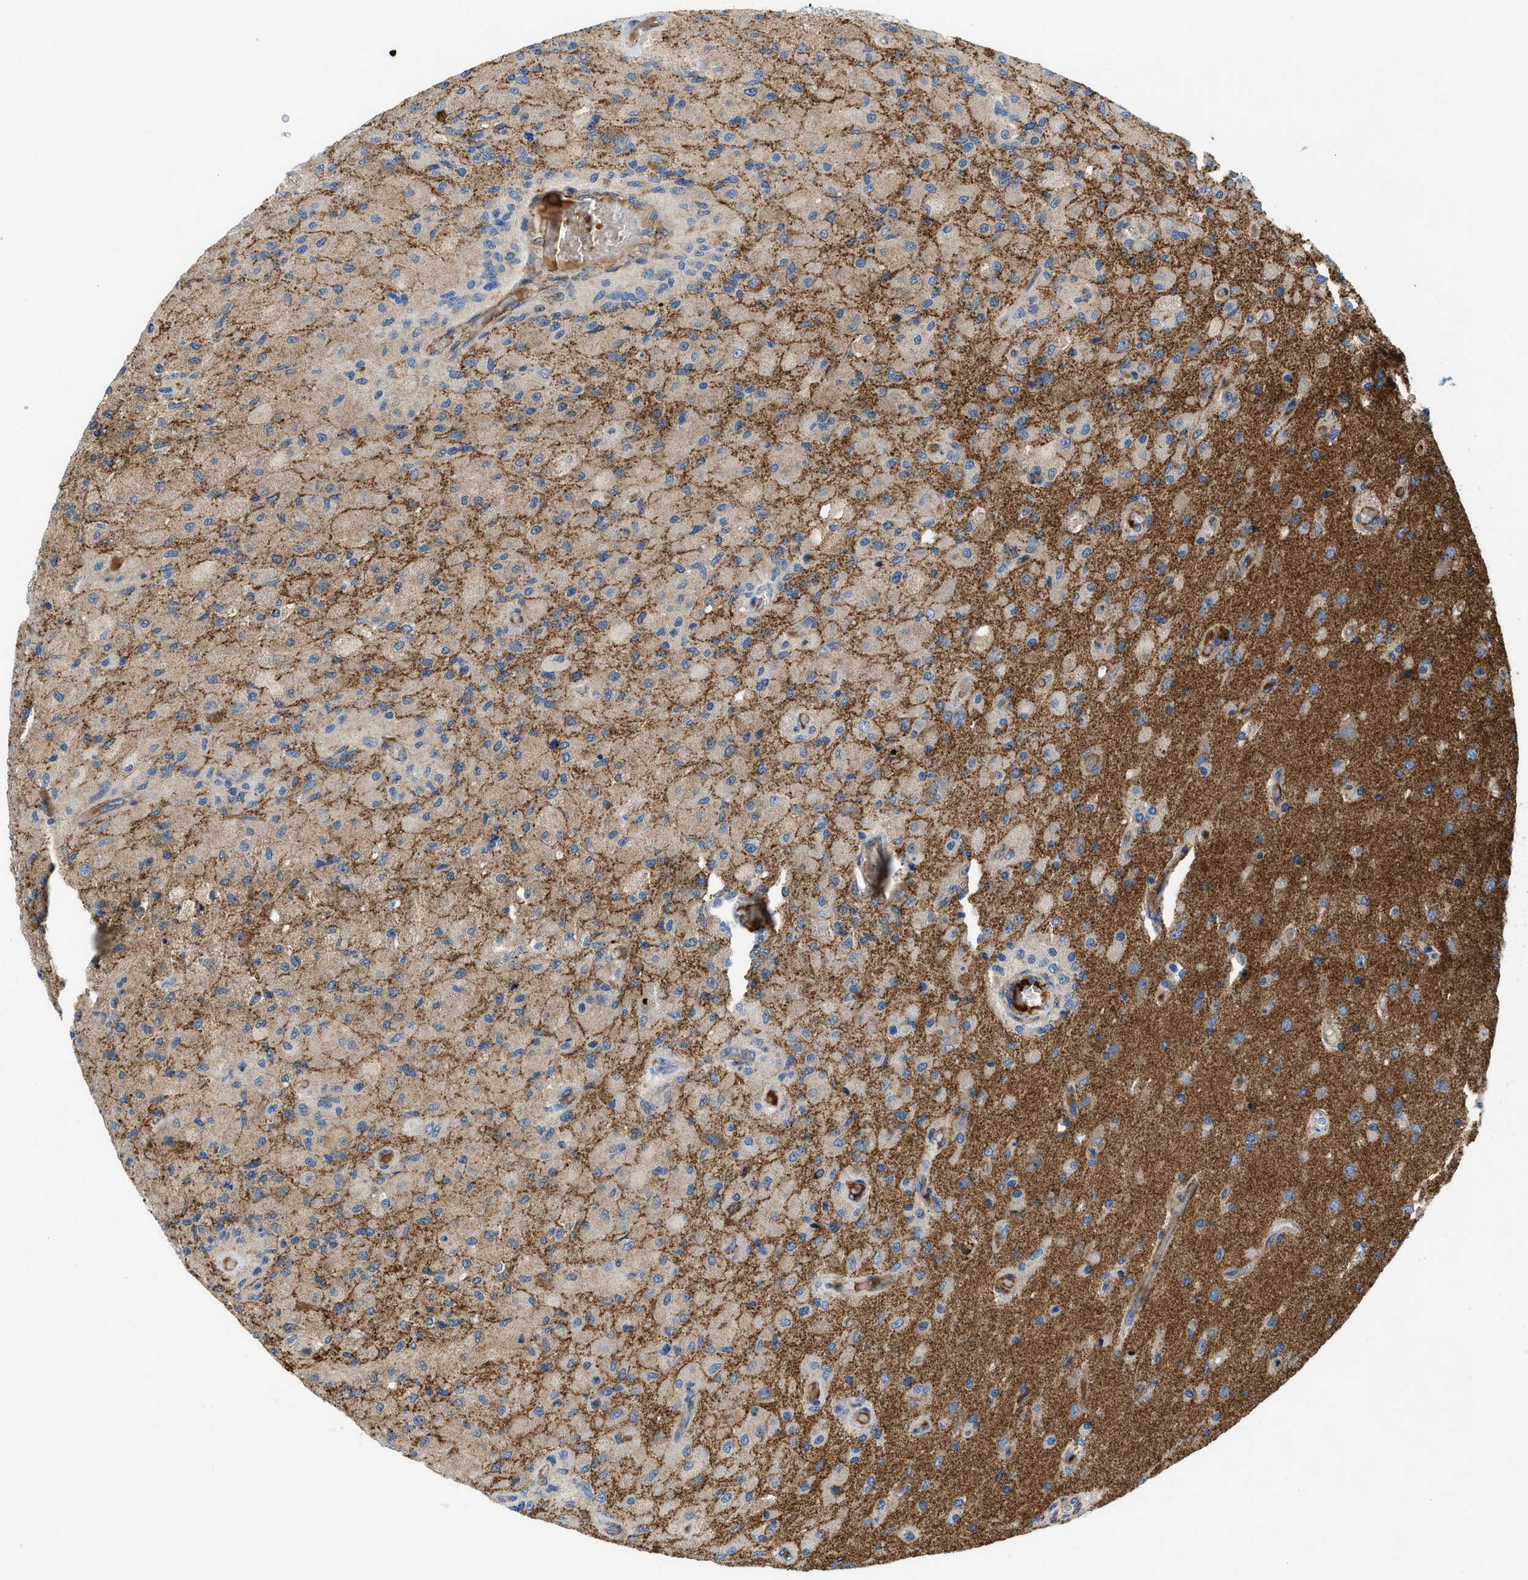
{"staining": {"intensity": "weak", "quantity": ">75%", "location": "cytoplasmic/membranous"}, "tissue": "glioma", "cell_type": "Tumor cells", "image_type": "cancer", "snomed": [{"axis": "morphology", "description": "Normal tissue, NOS"}, {"axis": "morphology", "description": "Glioma, malignant, High grade"}, {"axis": "topography", "description": "Cerebral cortex"}], "caption": "Immunohistochemistry of human glioma exhibits low levels of weak cytoplasmic/membranous staining in approximately >75% of tumor cells.", "gene": "ZNF831", "patient": {"sex": "male", "age": 77}}